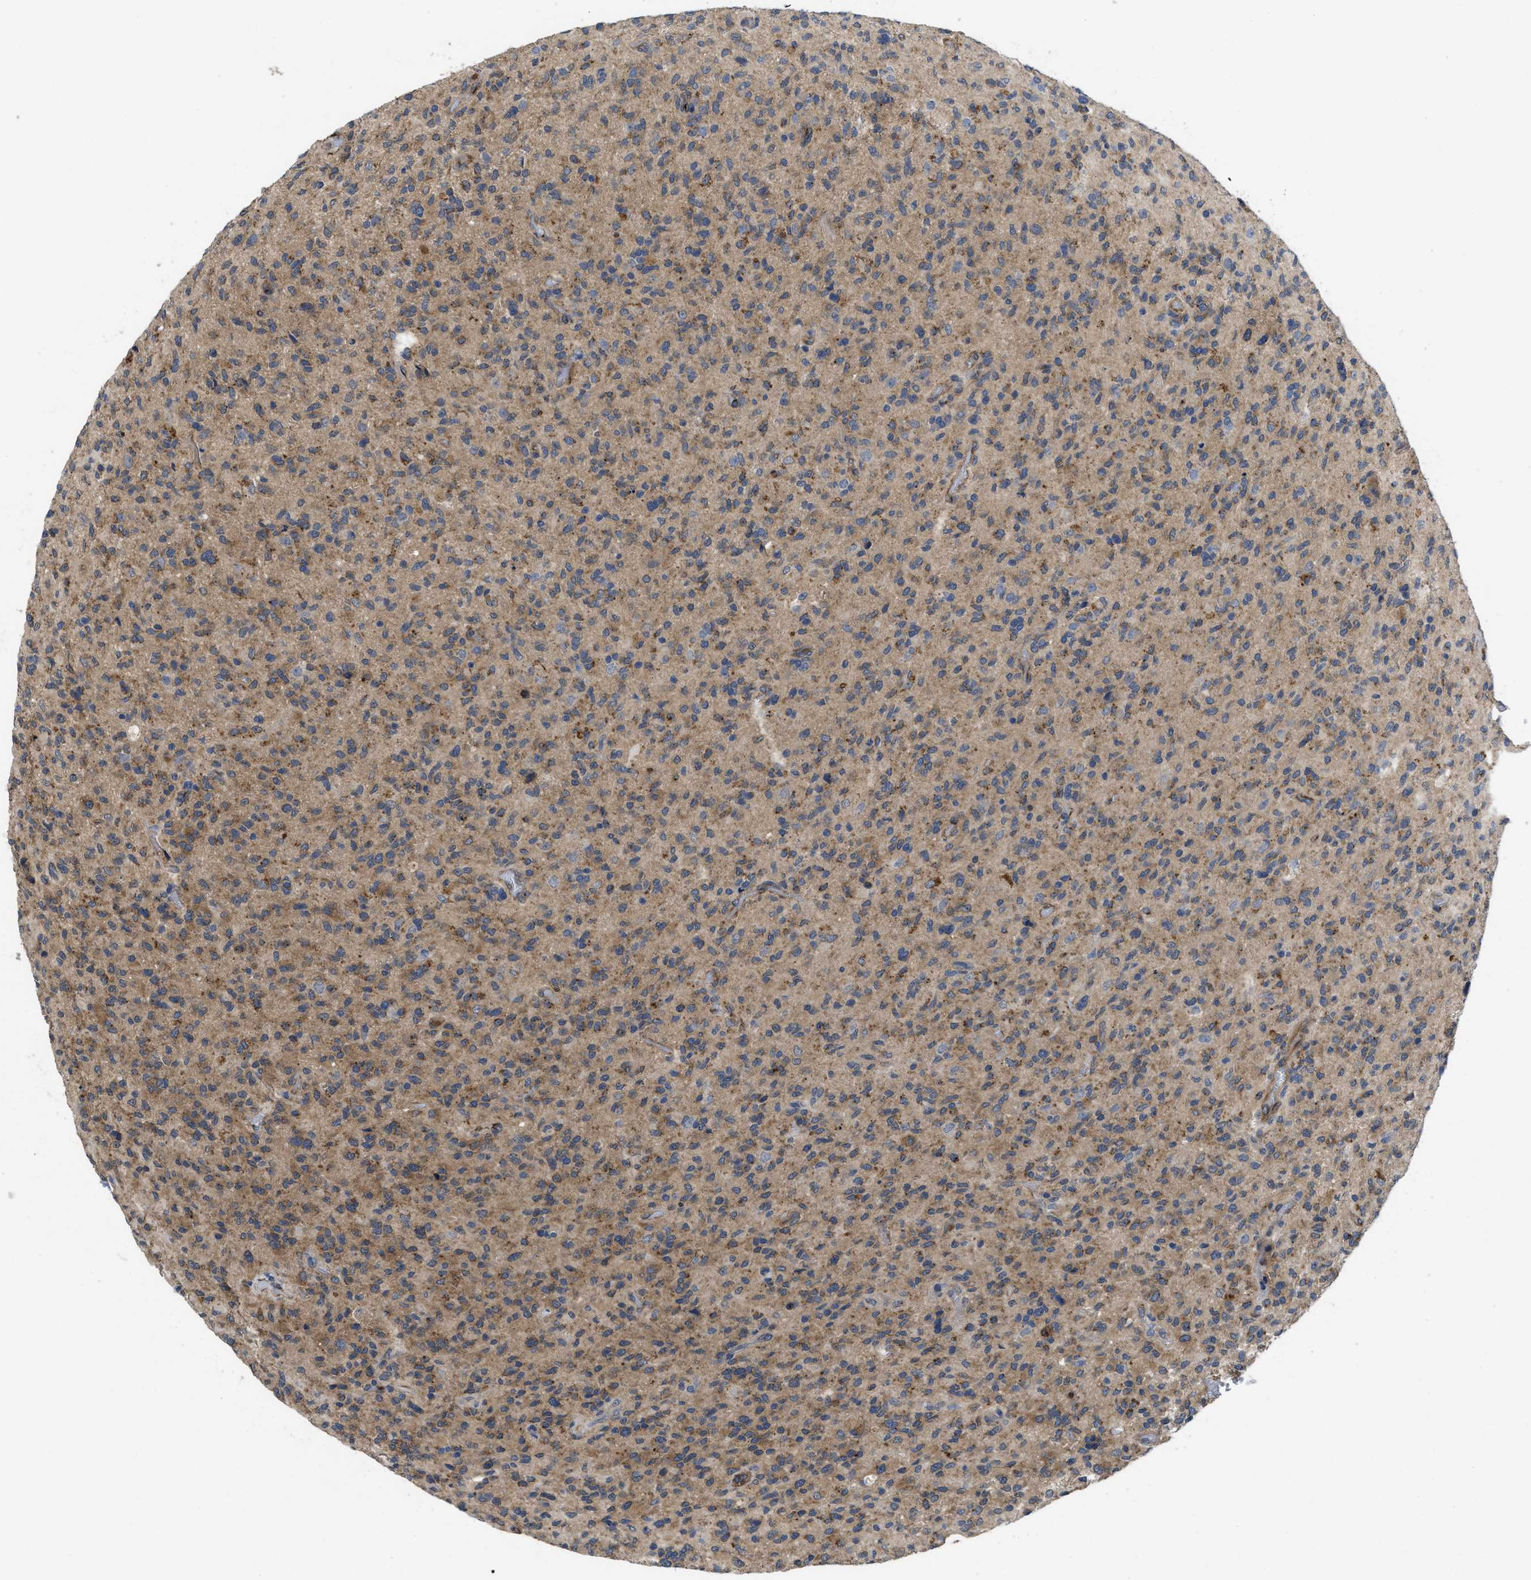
{"staining": {"intensity": "moderate", "quantity": ">75%", "location": "cytoplasmic/membranous"}, "tissue": "glioma", "cell_type": "Tumor cells", "image_type": "cancer", "snomed": [{"axis": "morphology", "description": "Glioma, malignant, High grade"}, {"axis": "topography", "description": "Brain"}], "caption": "Brown immunohistochemical staining in glioma shows moderate cytoplasmic/membranous positivity in approximately >75% of tumor cells.", "gene": "PKD2", "patient": {"sex": "male", "age": 71}}